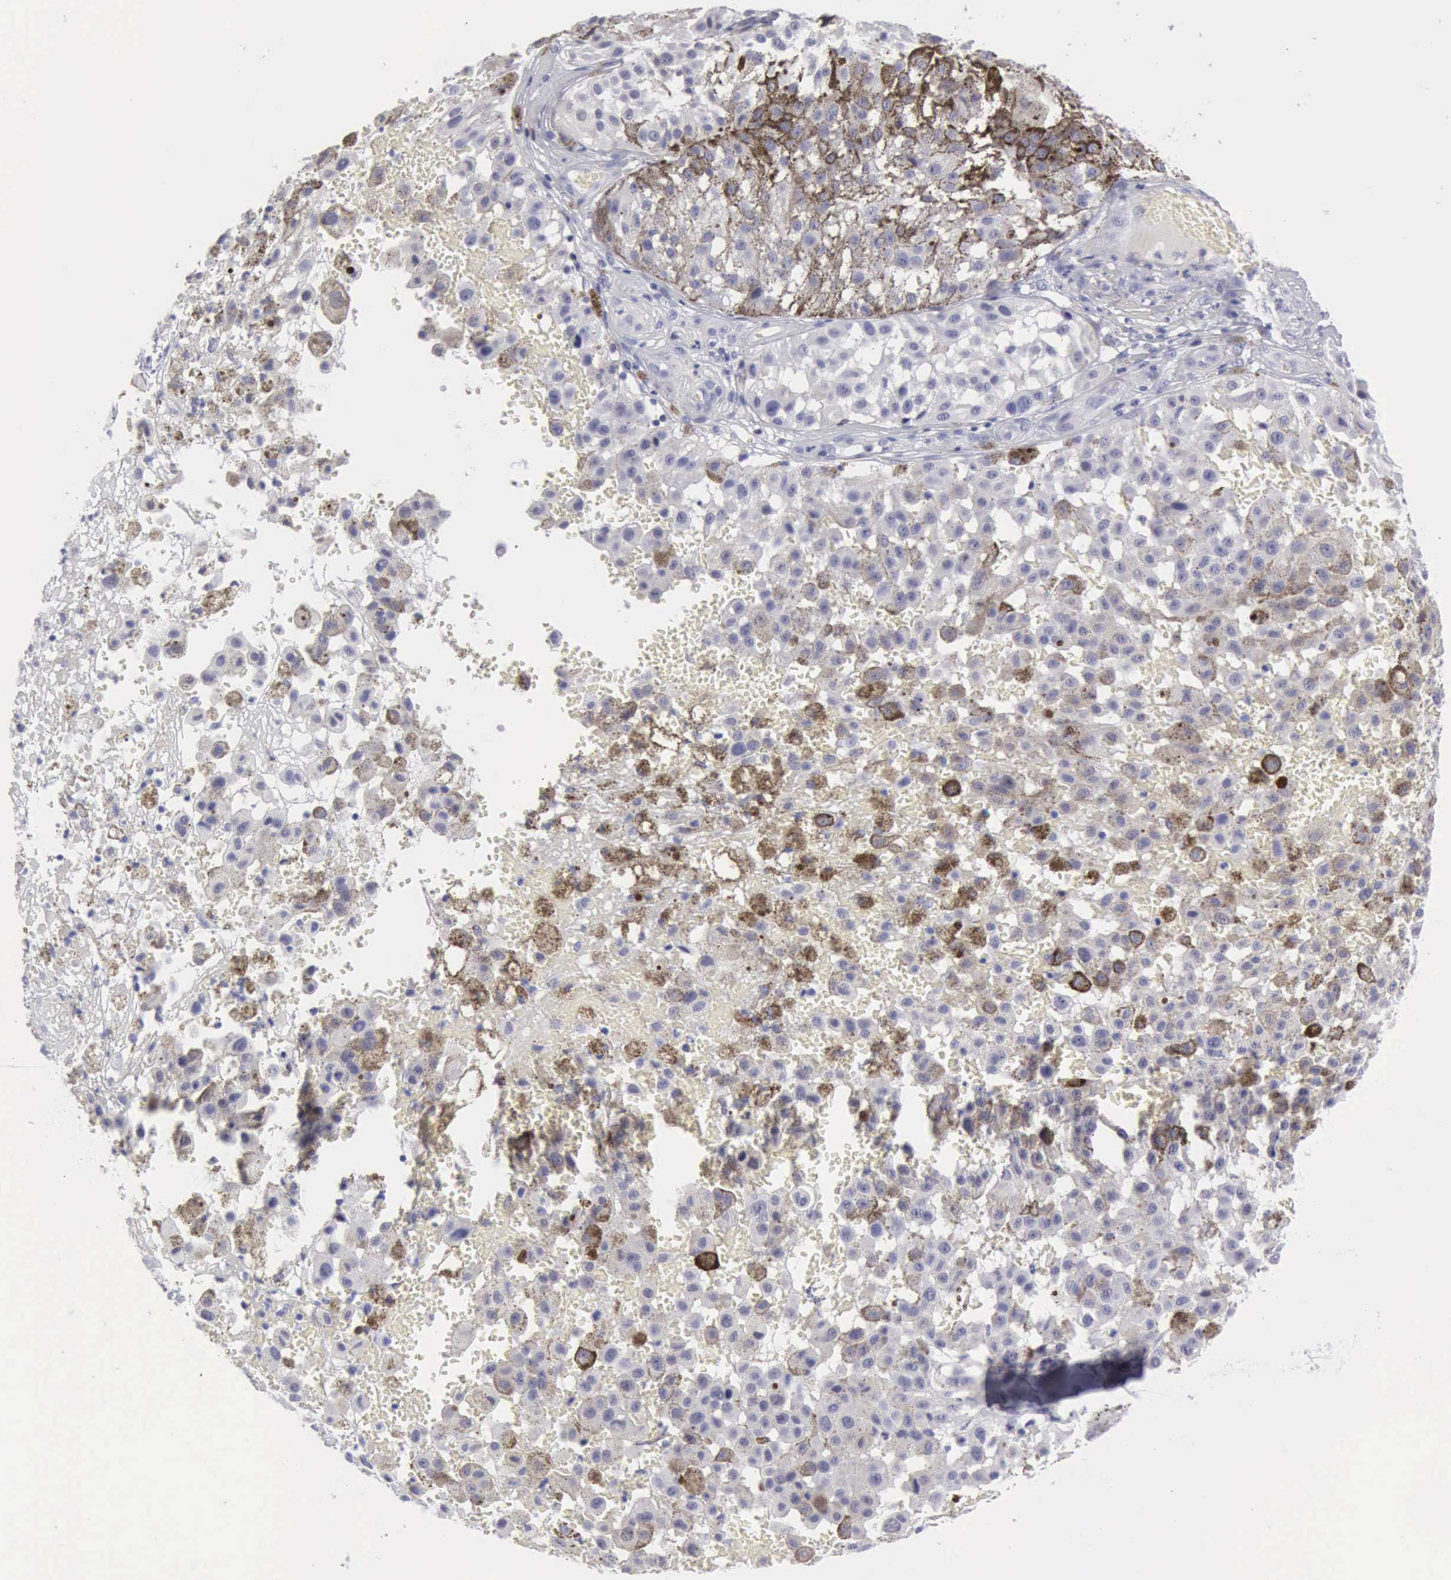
{"staining": {"intensity": "negative", "quantity": "none", "location": "none"}, "tissue": "melanoma", "cell_type": "Tumor cells", "image_type": "cancer", "snomed": [{"axis": "morphology", "description": "Malignant melanoma, NOS"}, {"axis": "topography", "description": "Skin"}], "caption": "A histopathology image of malignant melanoma stained for a protein shows no brown staining in tumor cells.", "gene": "NCAM1", "patient": {"sex": "female", "age": 64}}